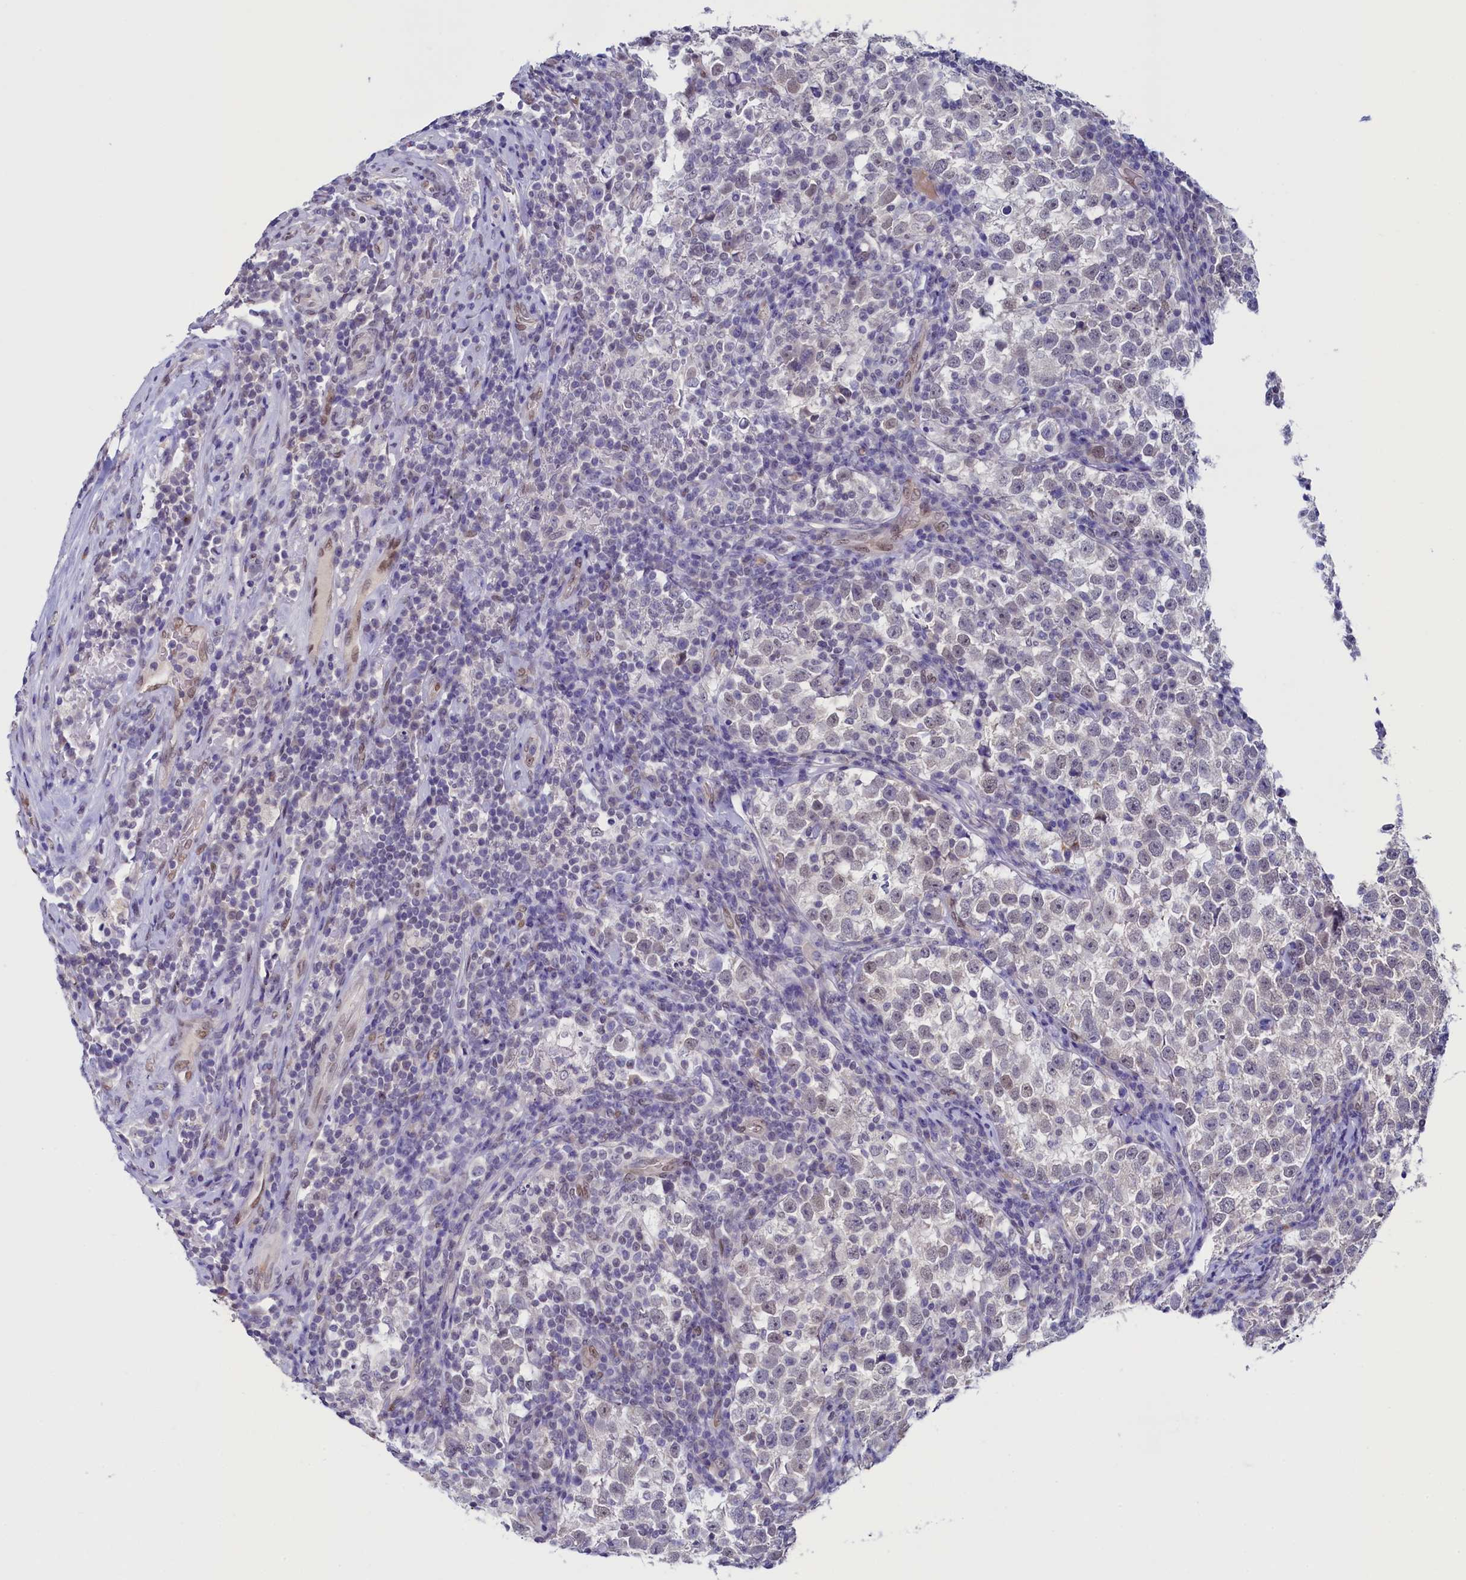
{"staining": {"intensity": "weak", "quantity": "25%-75%", "location": "nuclear"}, "tissue": "testis cancer", "cell_type": "Tumor cells", "image_type": "cancer", "snomed": [{"axis": "morphology", "description": "Normal tissue, NOS"}, {"axis": "morphology", "description": "Seminoma, NOS"}, {"axis": "topography", "description": "Testis"}], "caption": "Protein expression analysis of seminoma (testis) shows weak nuclear staining in about 25%-75% of tumor cells.", "gene": "FLYWCH2", "patient": {"sex": "male", "age": 43}}